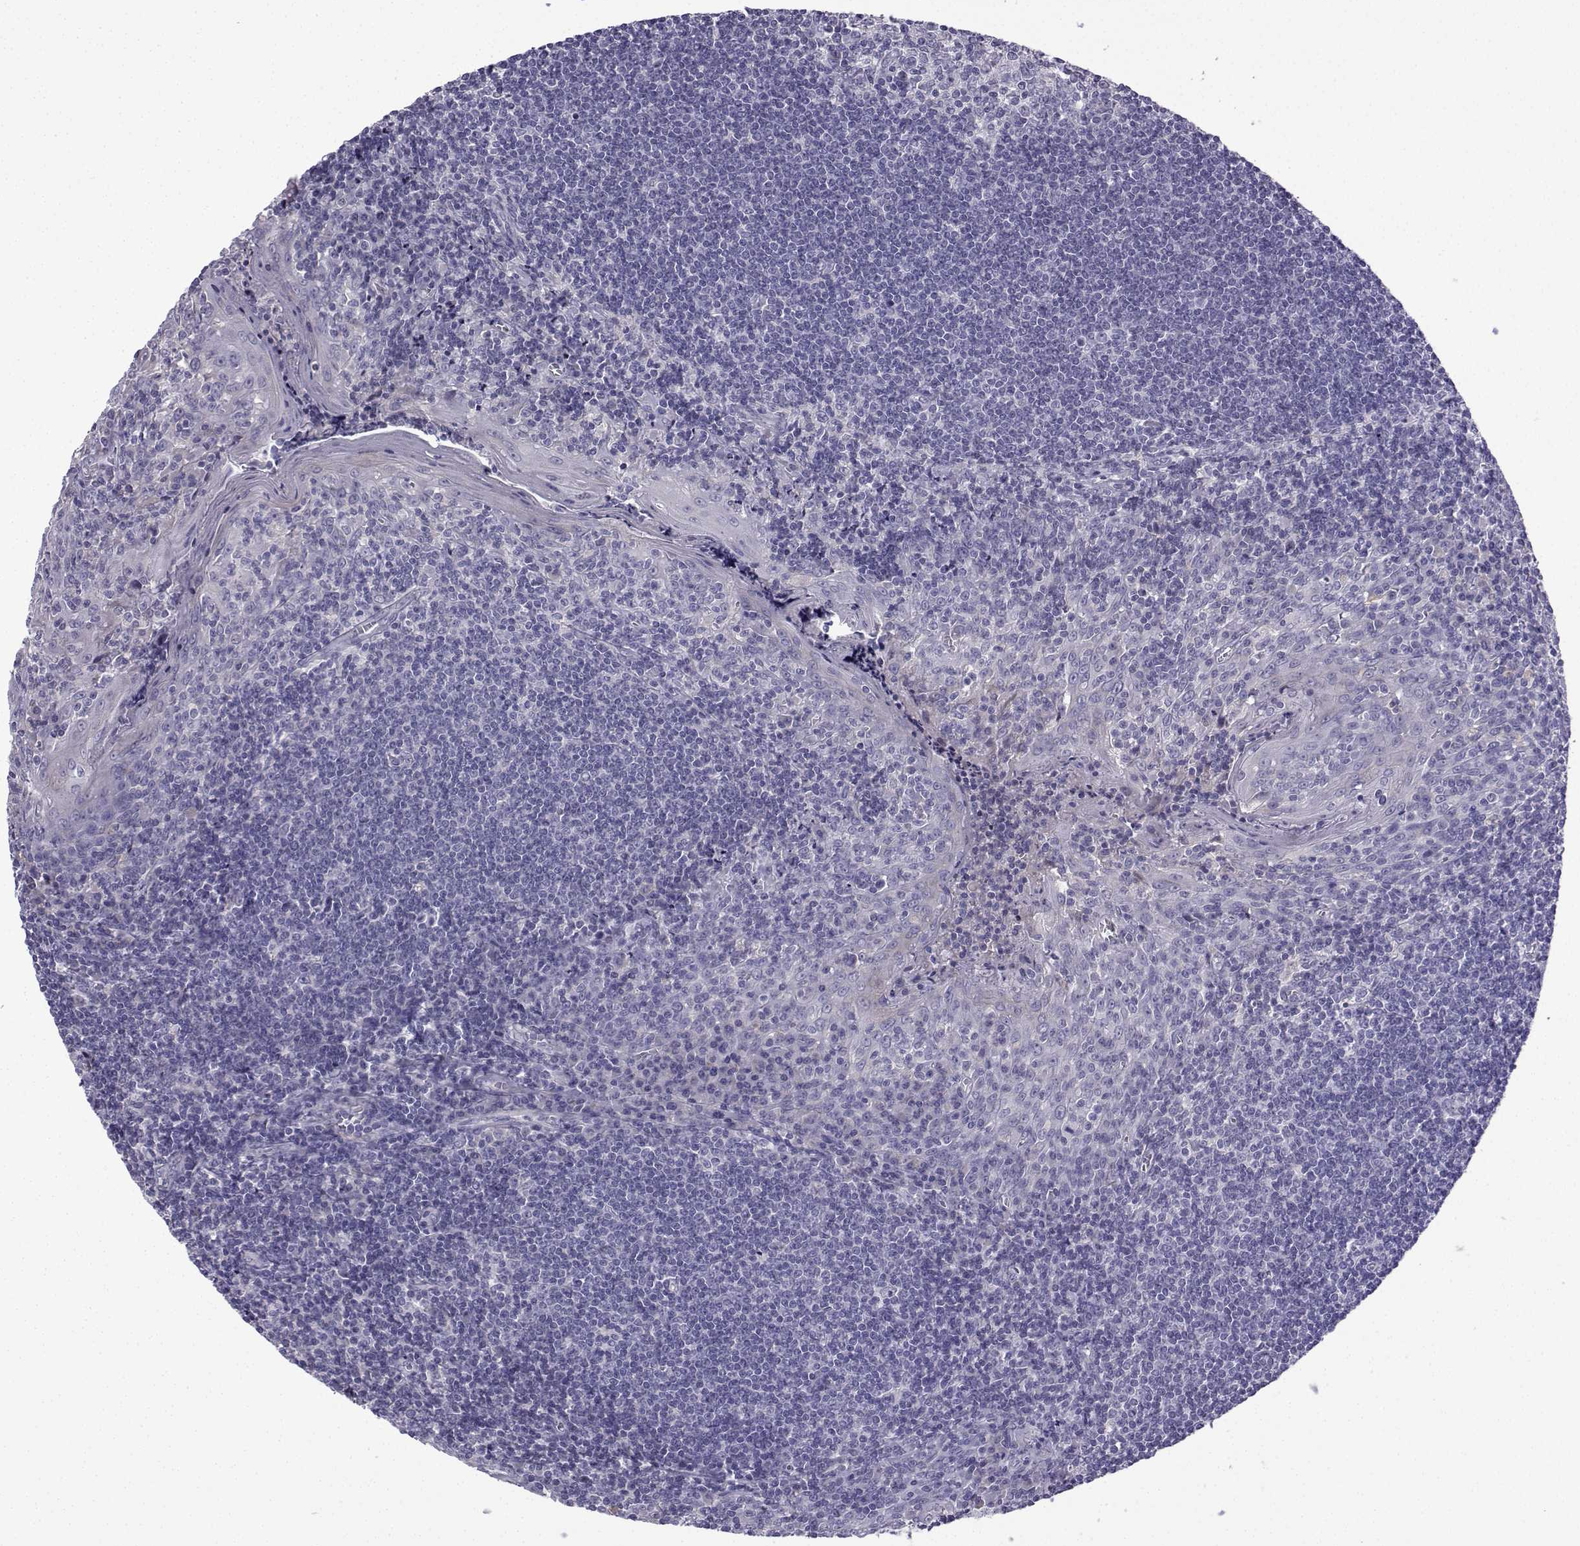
{"staining": {"intensity": "negative", "quantity": "none", "location": "none"}, "tissue": "tonsil", "cell_type": "Germinal center cells", "image_type": "normal", "snomed": [{"axis": "morphology", "description": "Normal tissue, NOS"}, {"axis": "topography", "description": "Tonsil"}], "caption": "A high-resolution histopathology image shows immunohistochemistry staining of benign tonsil, which exhibits no significant expression in germinal center cells.", "gene": "SPACA7", "patient": {"sex": "male", "age": 33}}